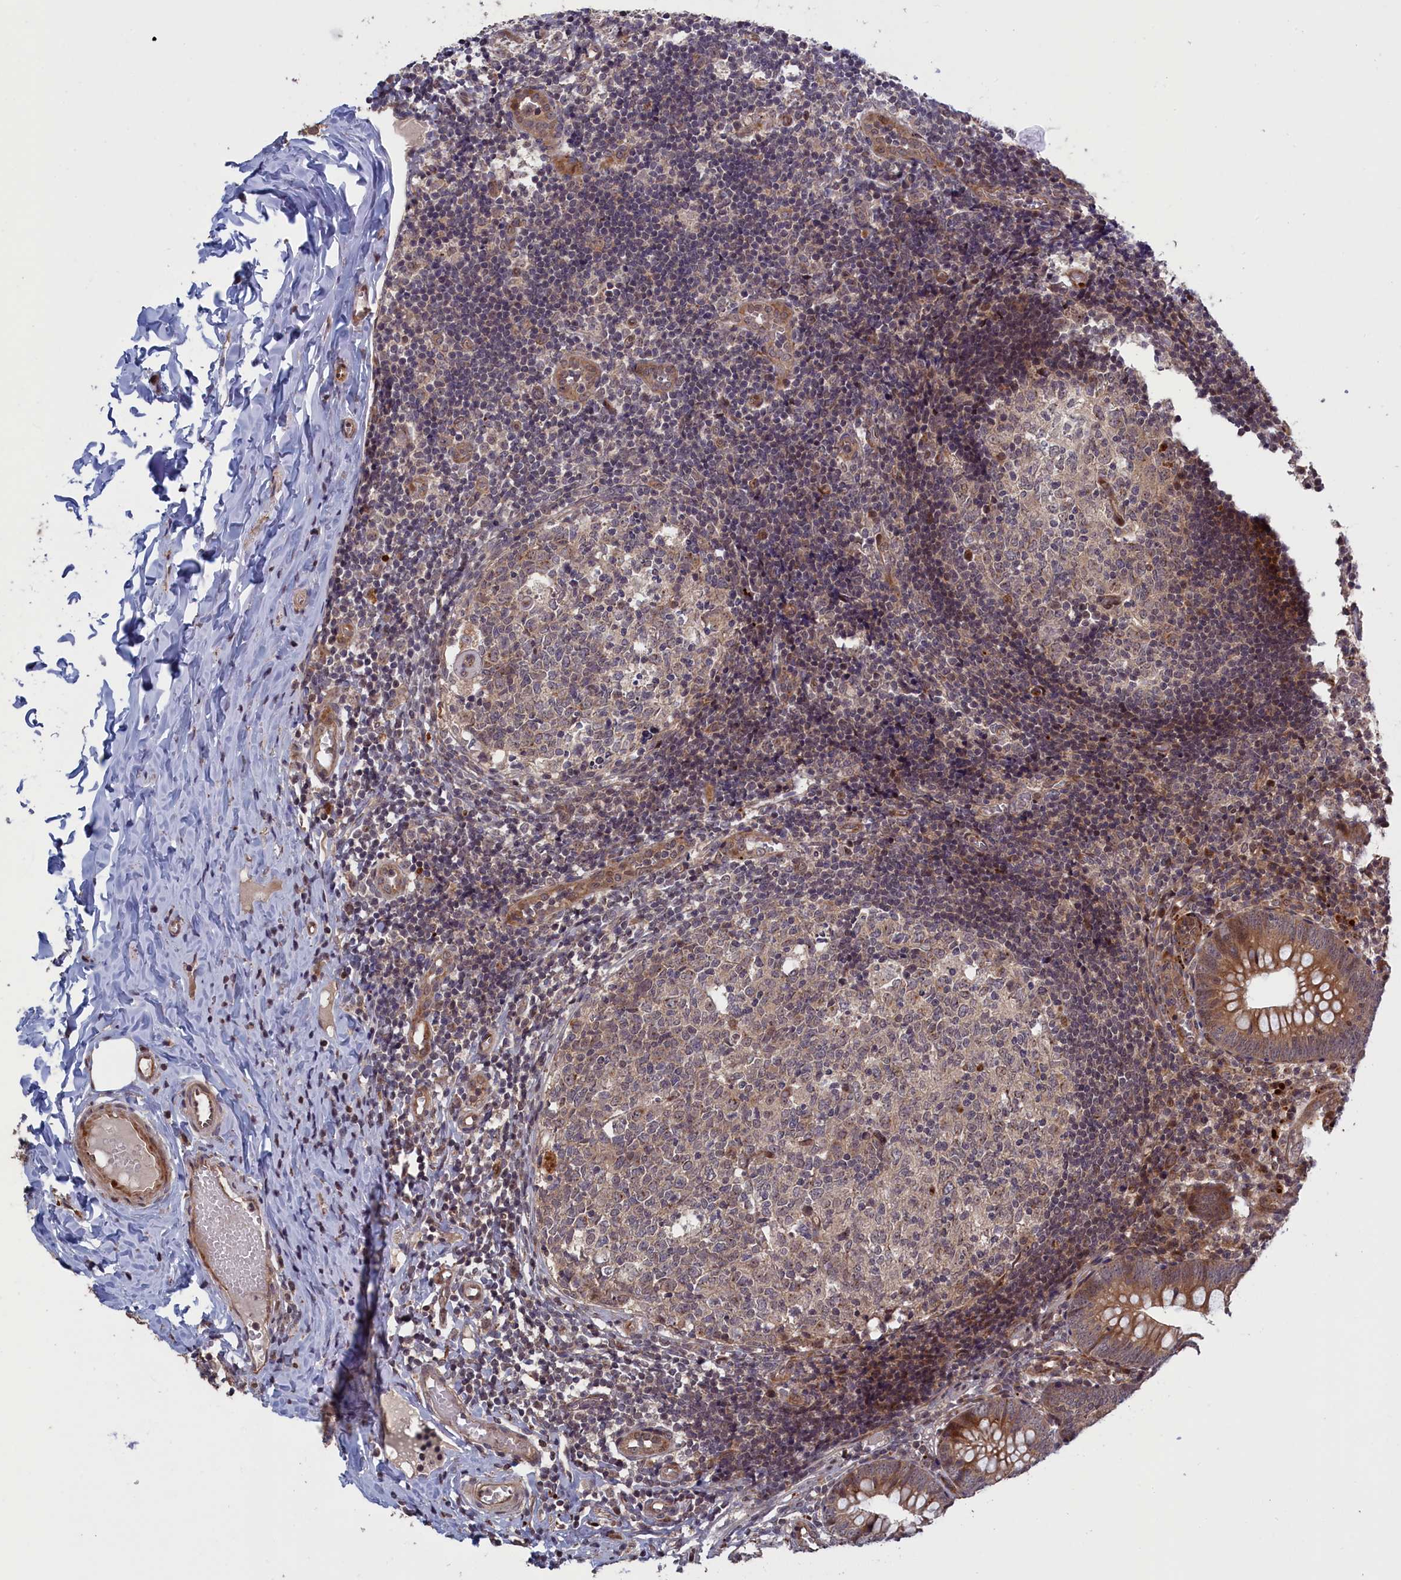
{"staining": {"intensity": "moderate", "quantity": ">75%", "location": "cytoplasmic/membranous,nuclear"}, "tissue": "appendix", "cell_type": "Glandular cells", "image_type": "normal", "snomed": [{"axis": "morphology", "description": "Normal tissue, NOS"}, {"axis": "topography", "description": "Appendix"}], "caption": "Immunohistochemical staining of normal appendix displays >75% levels of moderate cytoplasmic/membranous,nuclear protein expression in about >75% of glandular cells.", "gene": "LSG1", "patient": {"sex": "male", "age": 8}}